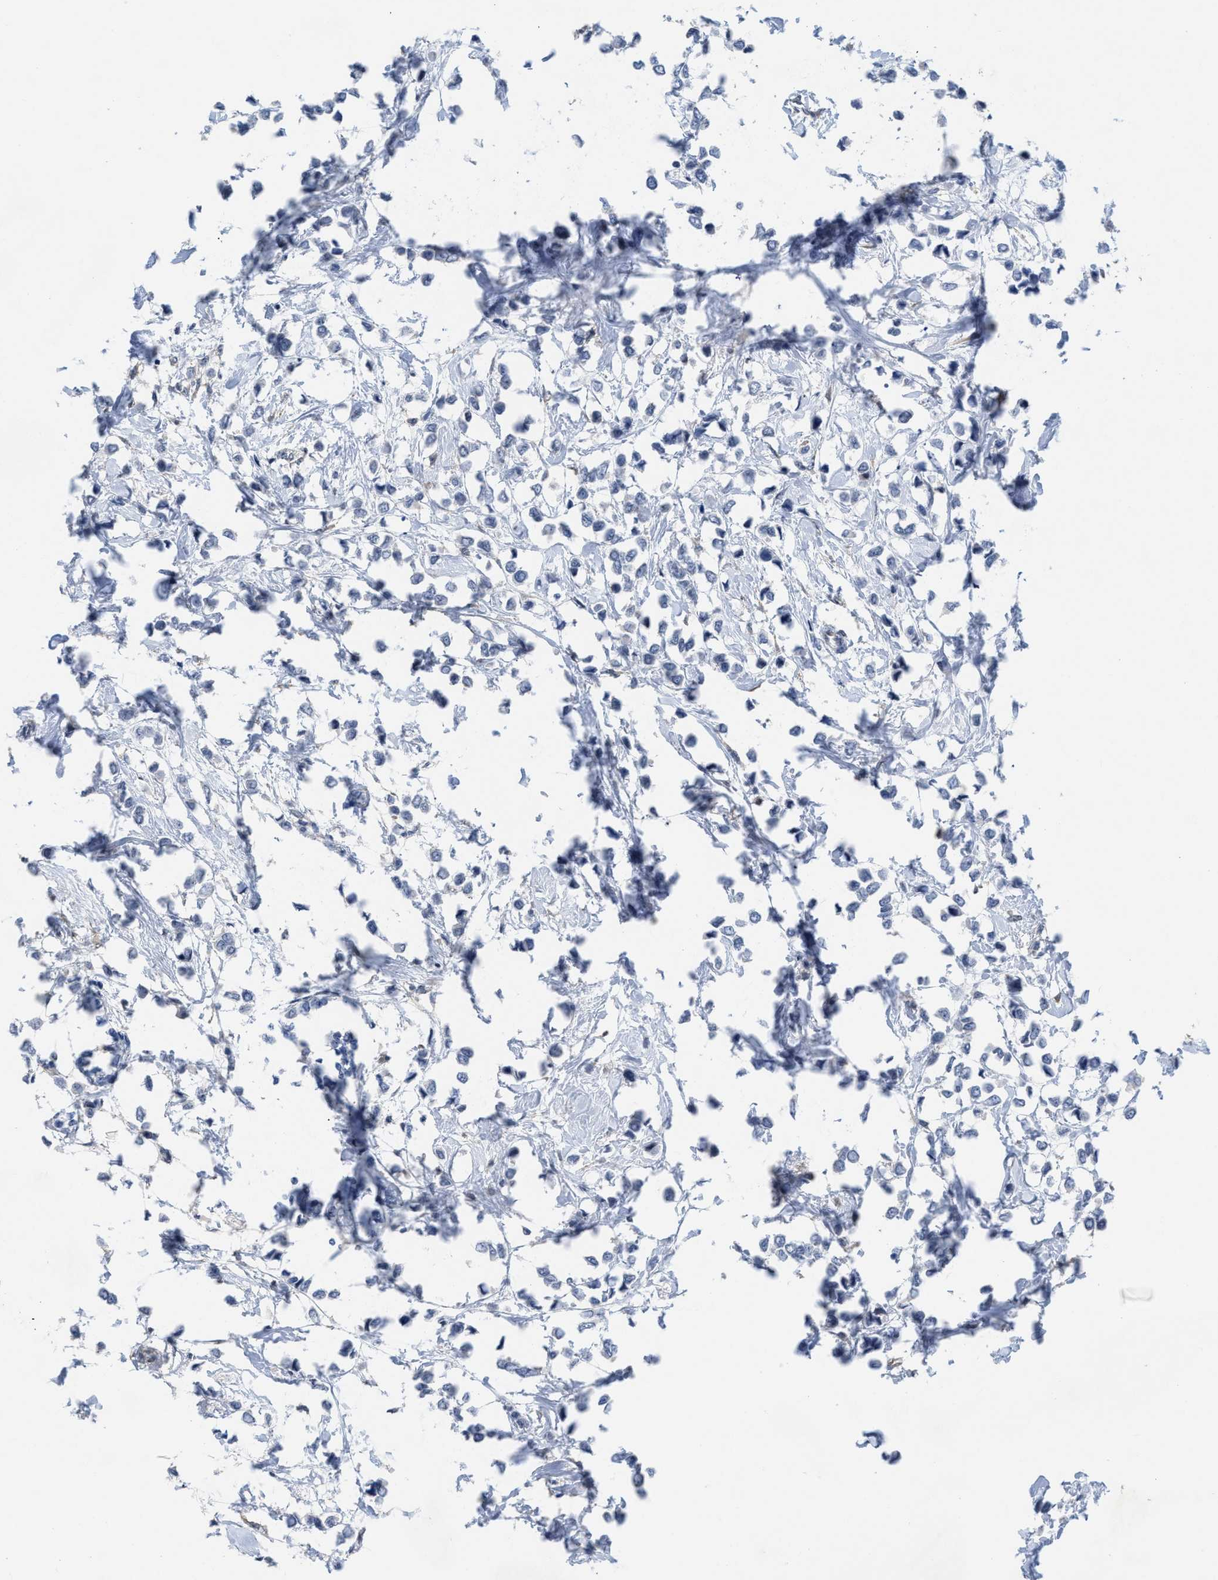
{"staining": {"intensity": "negative", "quantity": "none", "location": "none"}, "tissue": "breast cancer", "cell_type": "Tumor cells", "image_type": "cancer", "snomed": [{"axis": "morphology", "description": "Lobular carcinoma"}, {"axis": "topography", "description": "Breast"}], "caption": "An image of breast lobular carcinoma stained for a protein shows no brown staining in tumor cells. Nuclei are stained in blue.", "gene": "TMEM131", "patient": {"sex": "female", "age": 51}}